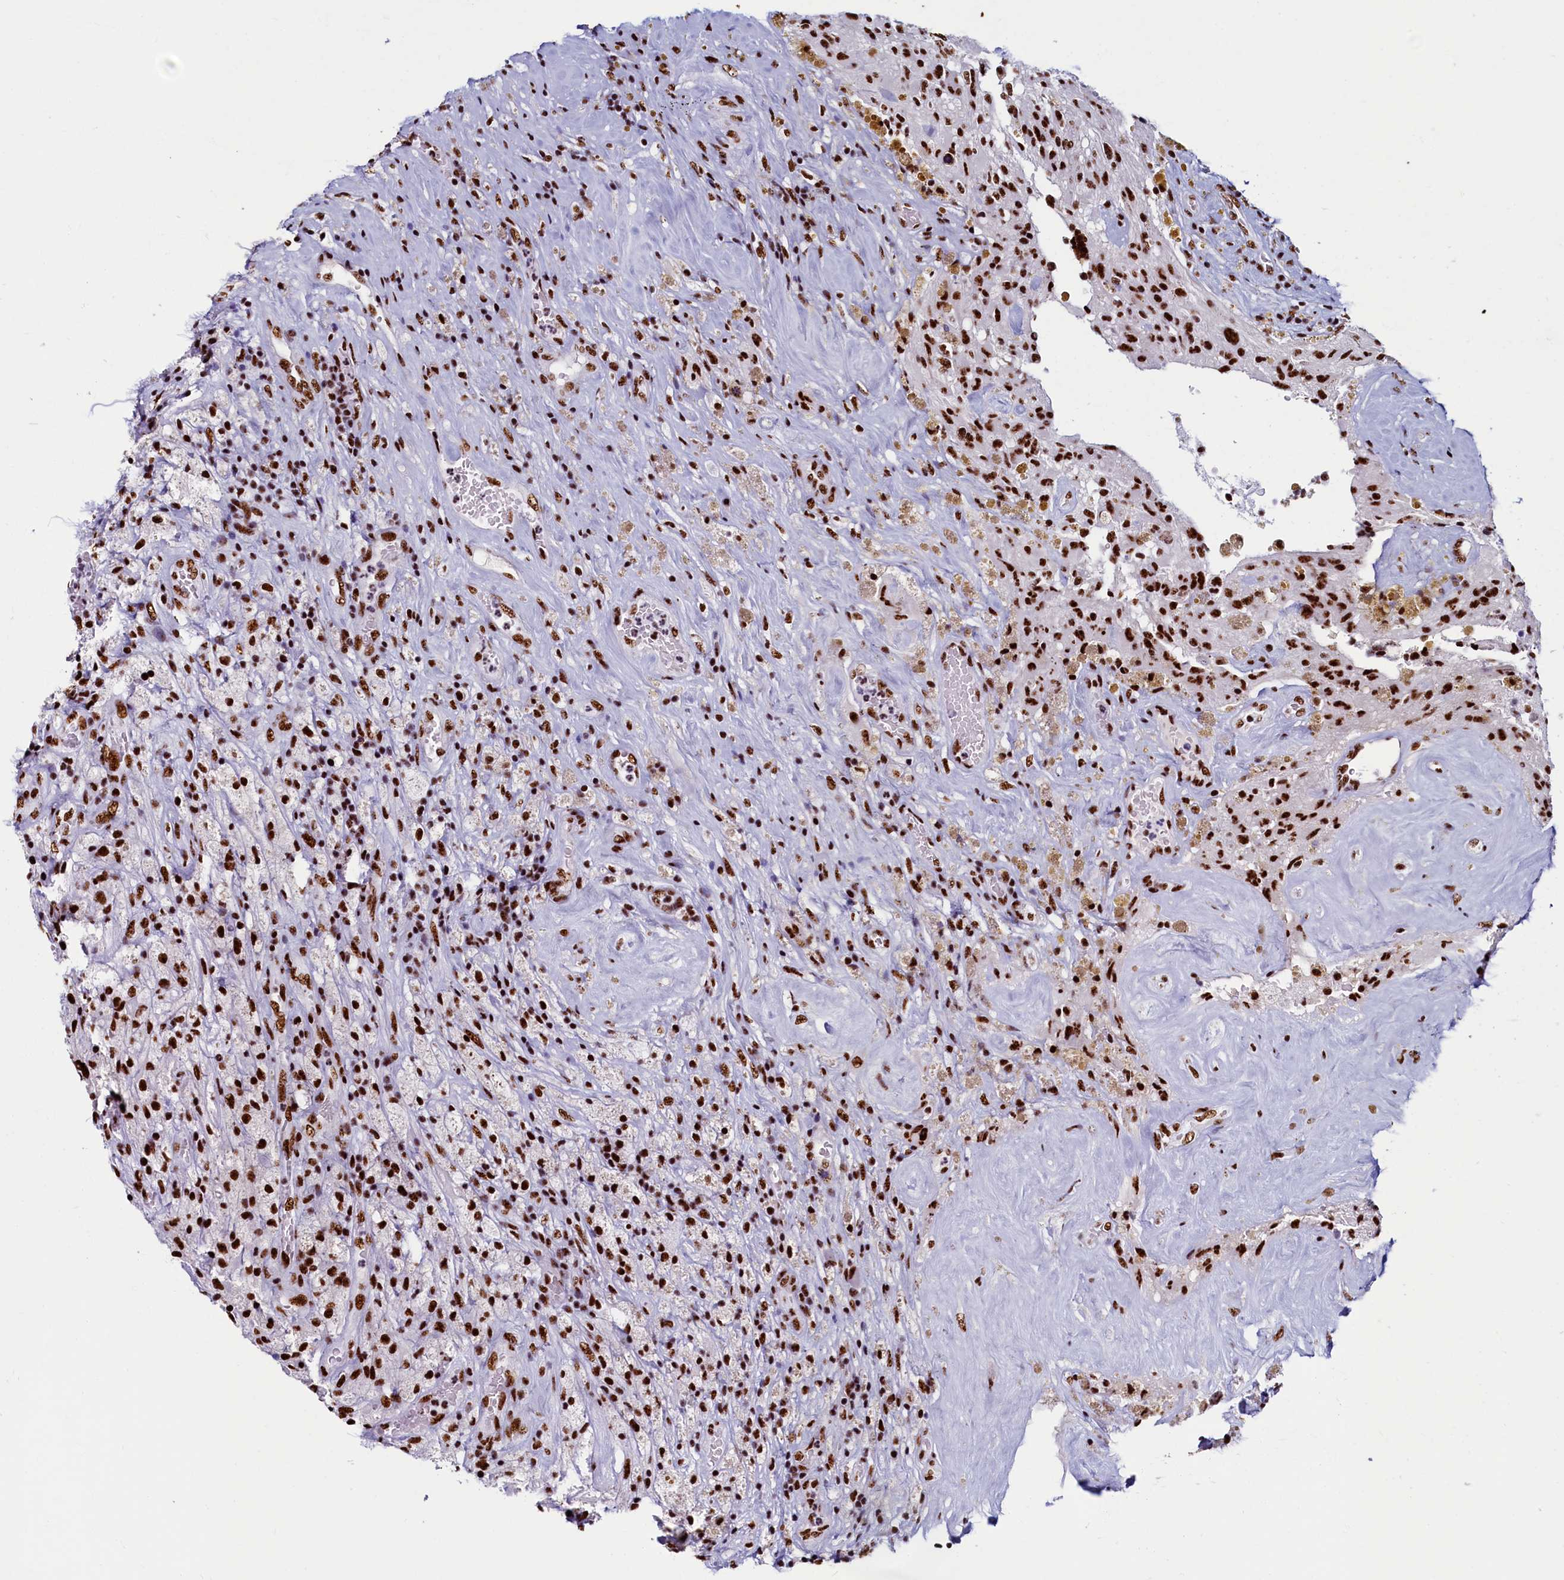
{"staining": {"intensity": "strong", "quantity": ">75%", "location": "nuclear"}, "tissue": "glioma", "cell_type": "Tumor cells", "image_type": "cancer", "snomed": [{"axis": "morphology", "description": "Glioma, malignant, High grade"}, {"axis": "topography", "description": "Brain"}], "caption": "Protein staining of glioma tissue shows strong nuclear staining in about >75% of tumor cells.", "gene": "SRRM2", "patient": {"sex": "male", "age": 69}}